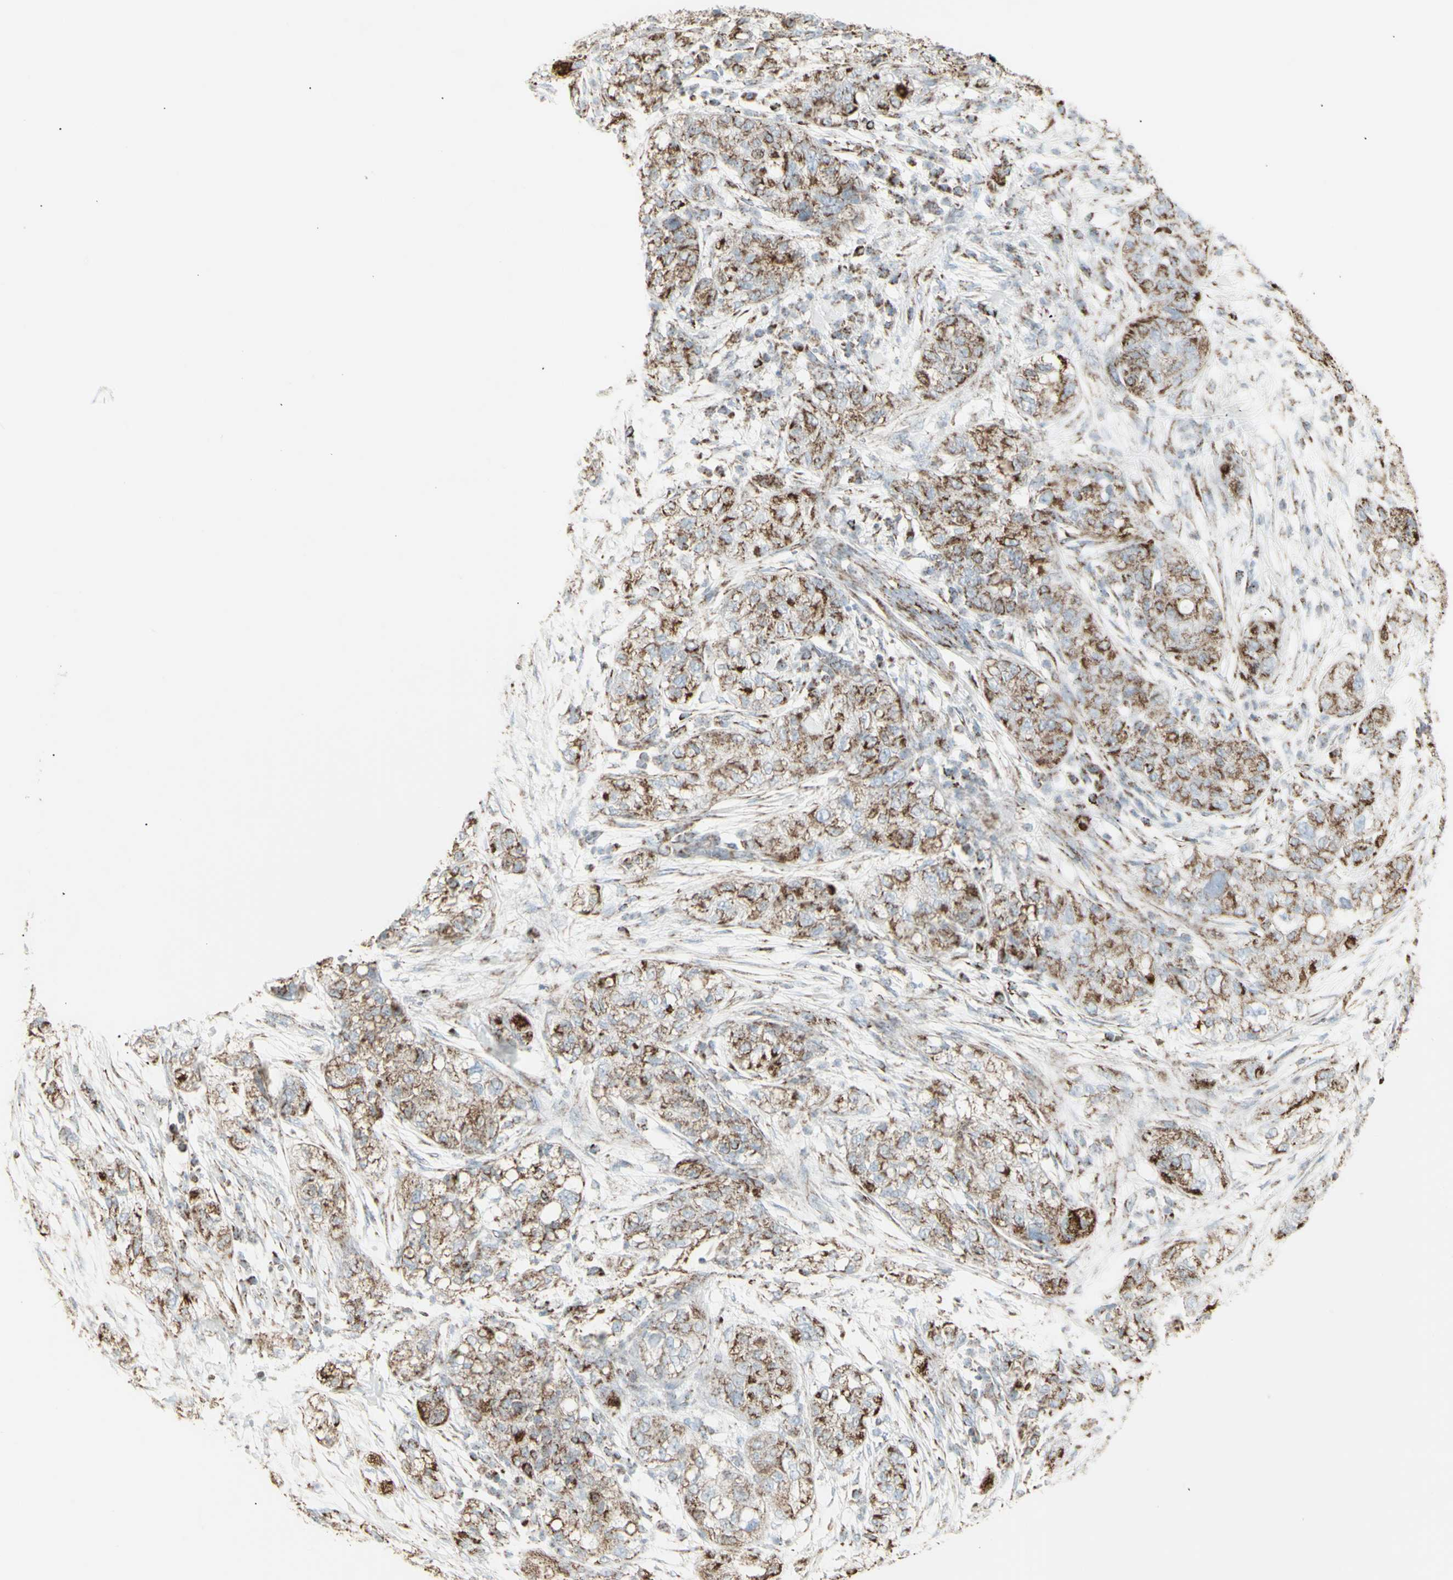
{"staining": {"intensity": "moderate", "quantity": ">75%", "location": "cytoplasmic/membranous"}, "tissue": "pancreatic cancer", "cell_type": "Tumor cells", "image_type": "cancer", "snomed": [{"axis": "morphology", "description": "Adenocarcinoma, NOS"}, {"axis": "topography", "description": "Pancreas"}], "caption": "Pancreatic cancer stained with a brown dye reveals moderate cytoplasmic/membranous positive staining in approximately >75% of tumor cells.", "gene": "PLGRKT", "patient": {"sex": "female", "age": 78}}